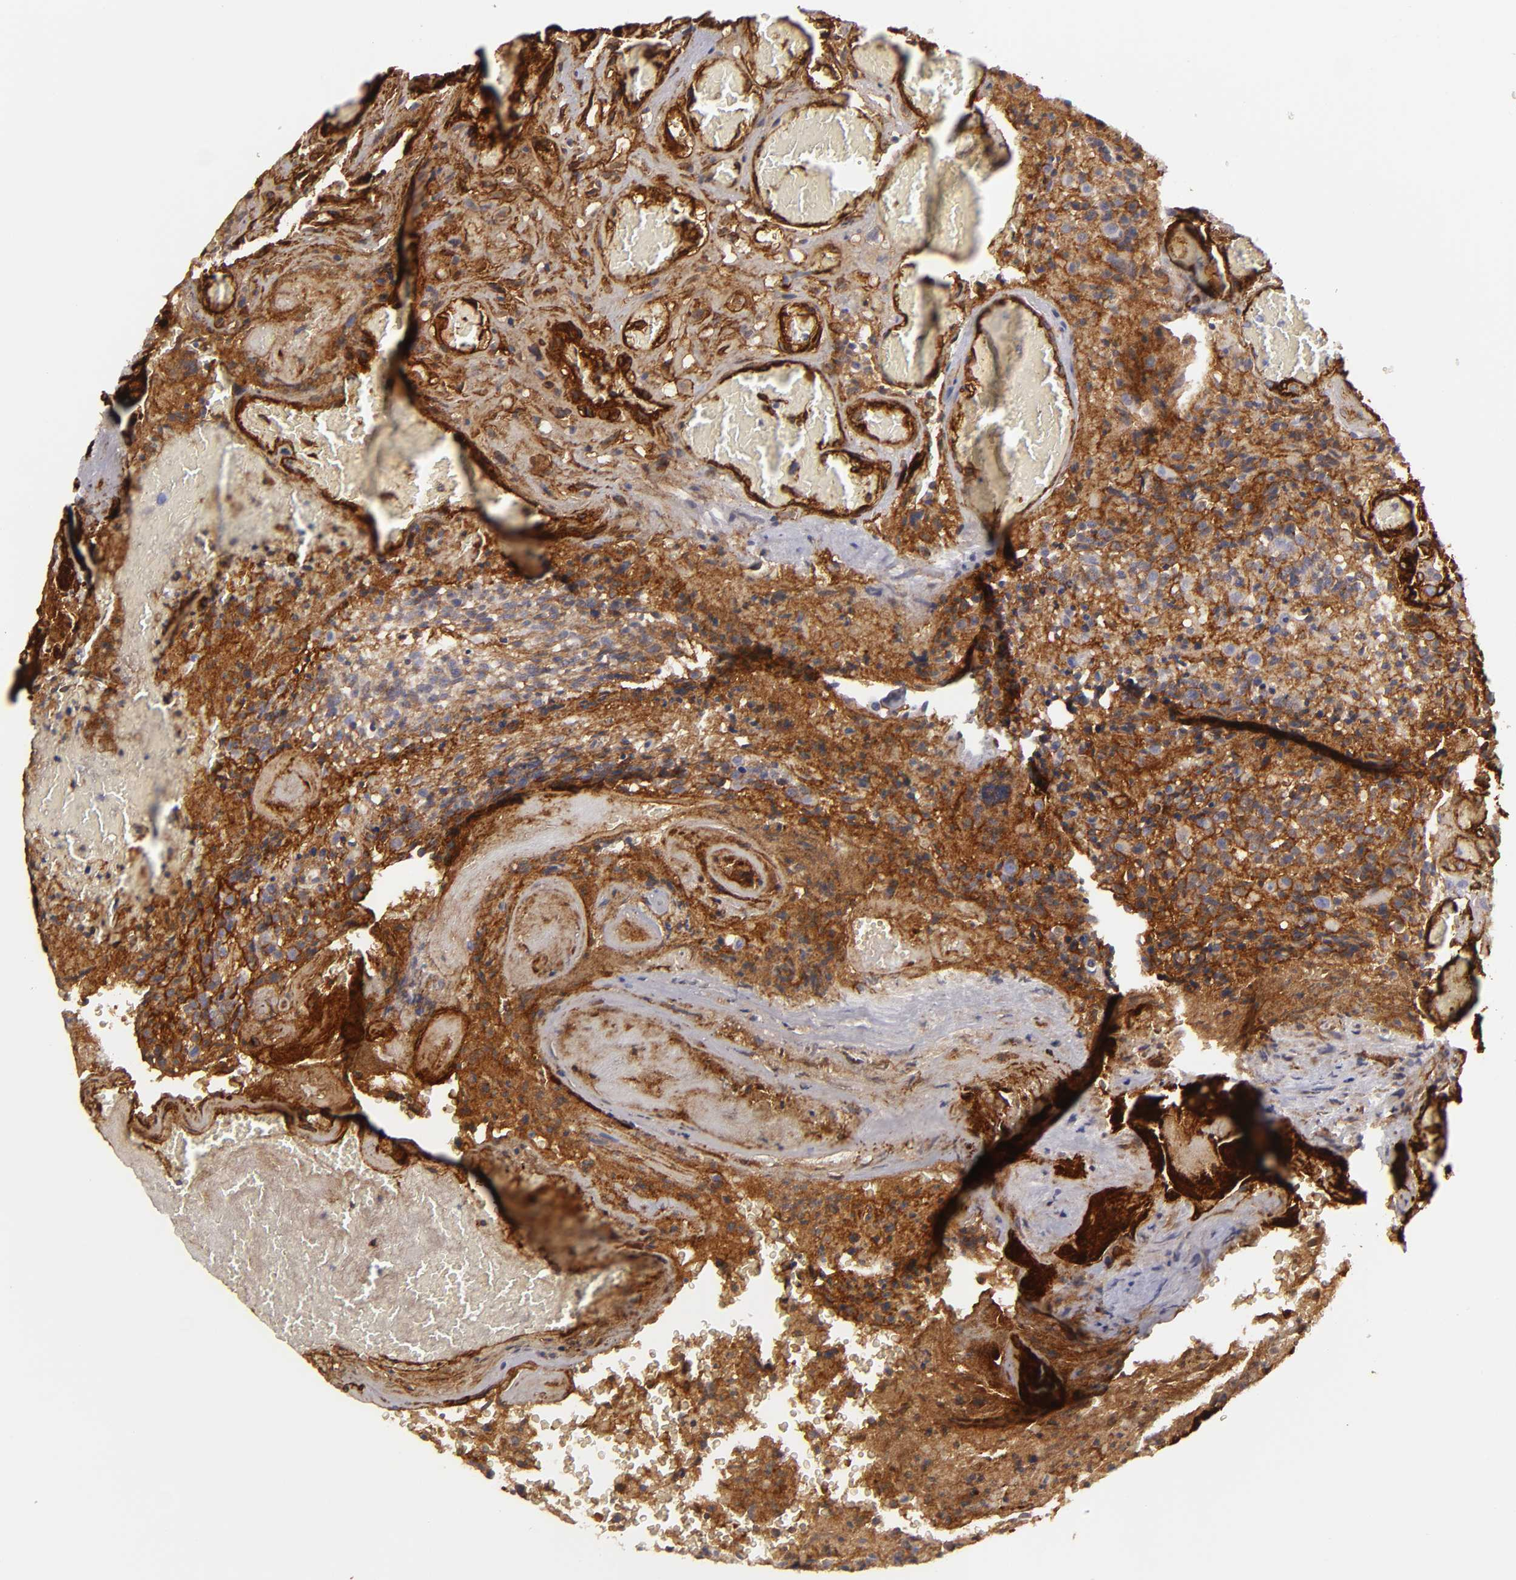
{"staining": {"intensity": "strong", "quantity": ">75%", "location": "cytoplasmic/membranous"}, "tissue": "glioma", "cell_type": "Tumor cells", "image_type": "cancer", "snomed": [{"axis": "morphology", "description": "Glioma, malignant, High grade"}, {"axis": "topography", "description": "Brain"}], "caption": "Glioma stained for a protein shows strong cytoplasmic/membranous positivity in tumor cells.", "gene": "MCAM", "patient": {"sex": "male", "age": 36}}